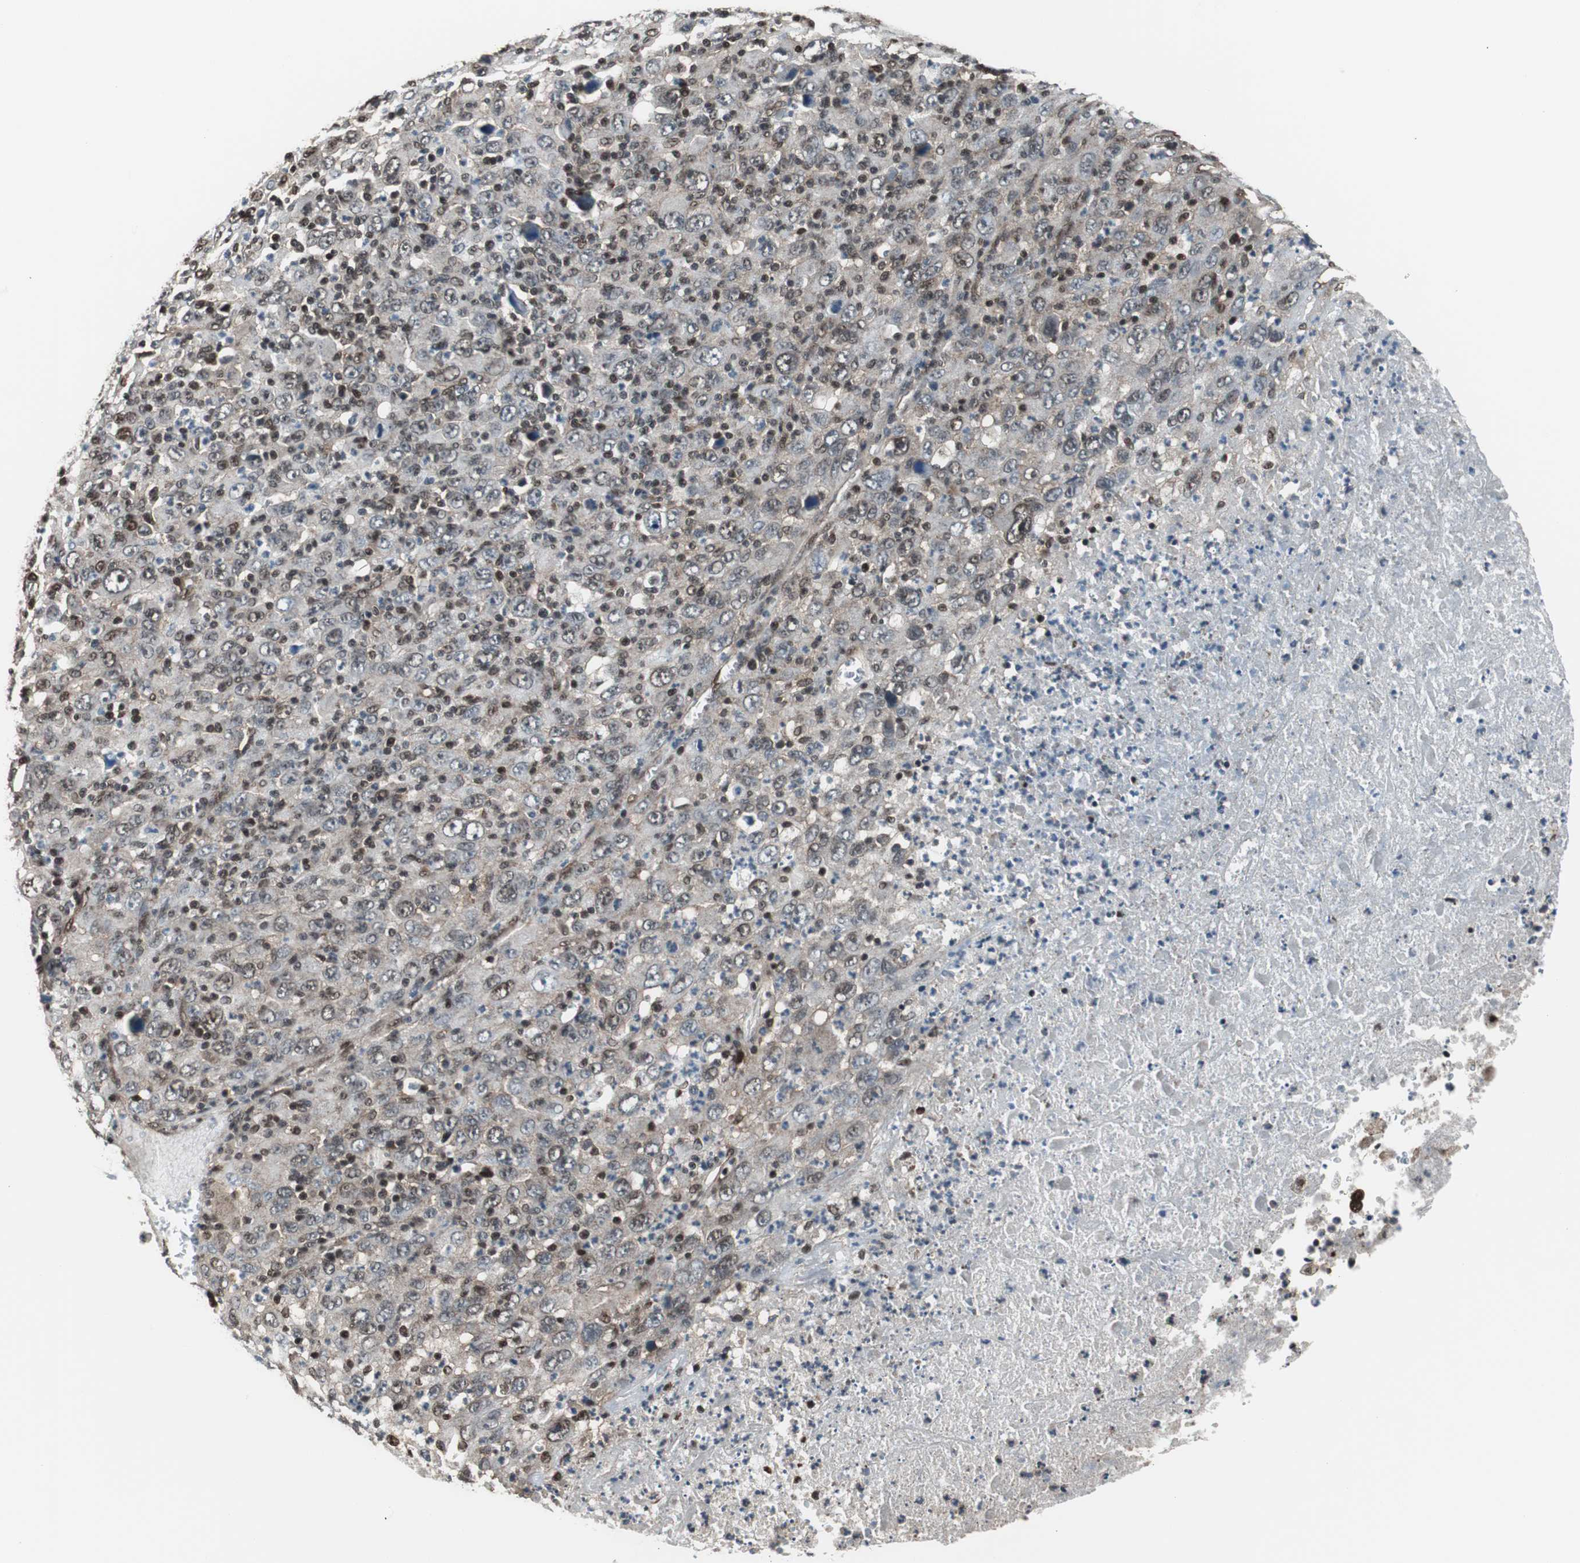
{"staining": {"intensity": "strong", "quantity": ">75%", "location": "cytoplasmic/membranous,nuclear"}, "tissue": "melanoma", "cell_type": "Tumor cells", "image_type": "cancer", "snomed": [{"axis": "morphology", "description": "Malignant melanoma, Metastatic site"}, {"axis": "topography", "description": "Skin"}], "caption": "A micrograph of human melanoma stained for a protein exhibits strong cytoplasmic/membranous and nuclear brown staining in tumor cells.", "gene": "VCP", "patient": {"sex": "female", "age": 56}}